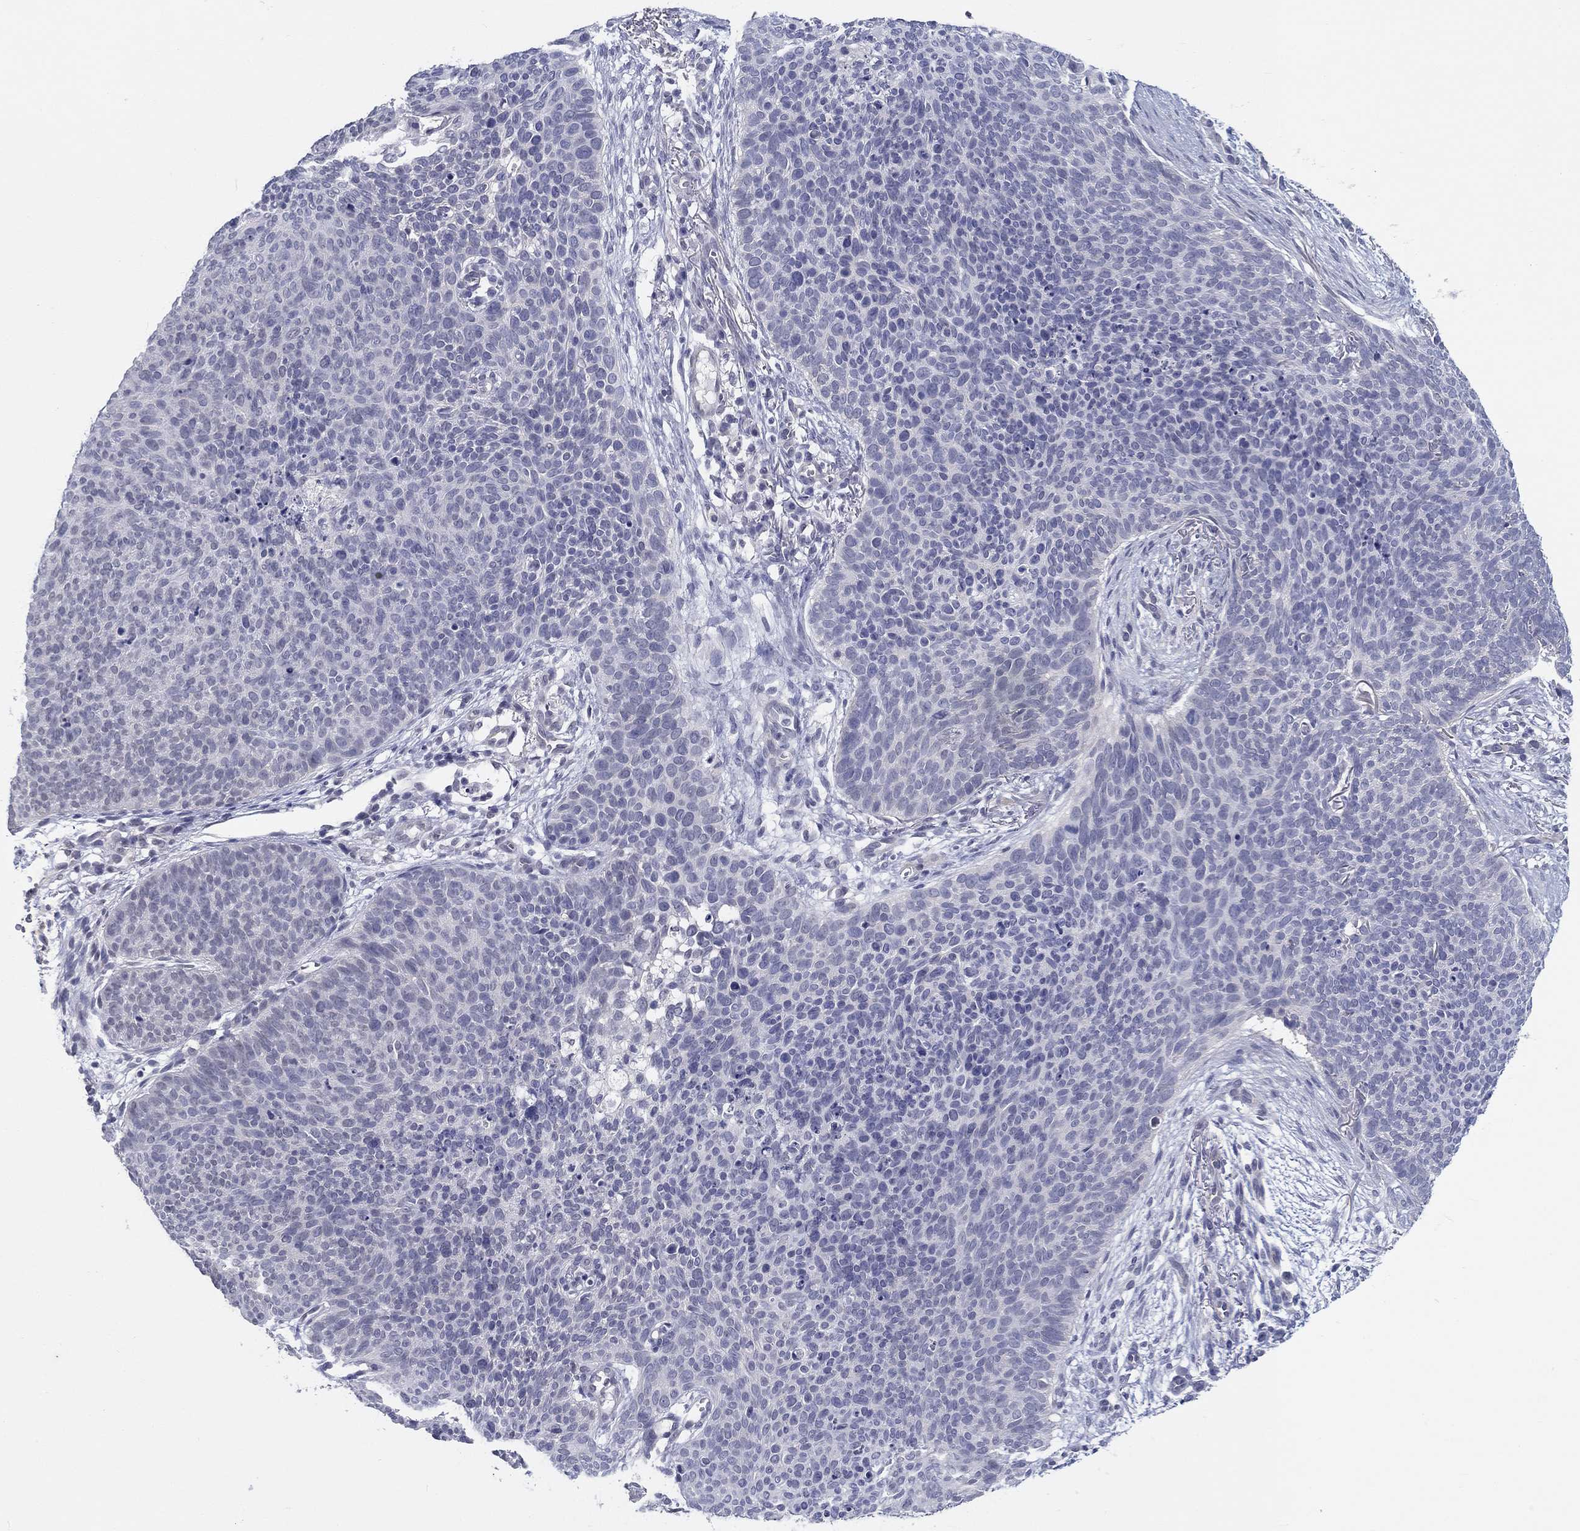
{"staining": {"intensity": "negative", "quantity": "none", "location": "none"}, "tissue": "skin cancer", "cell_type": "Tumor cells", "image_type": "cancer", "snomed": [{"axis": "morphology", "description": "Basal cell carcinoma"}, {"axis": "topography", "description": "Skin"}], "caption": "DAB (3,3'-diaminobenzidine) immunohistochemical staining of human skin cancer displays no significant positivity in tumor cells.", "gene": "CRYGD", "patient": {"sex": "male", "age": 64}}